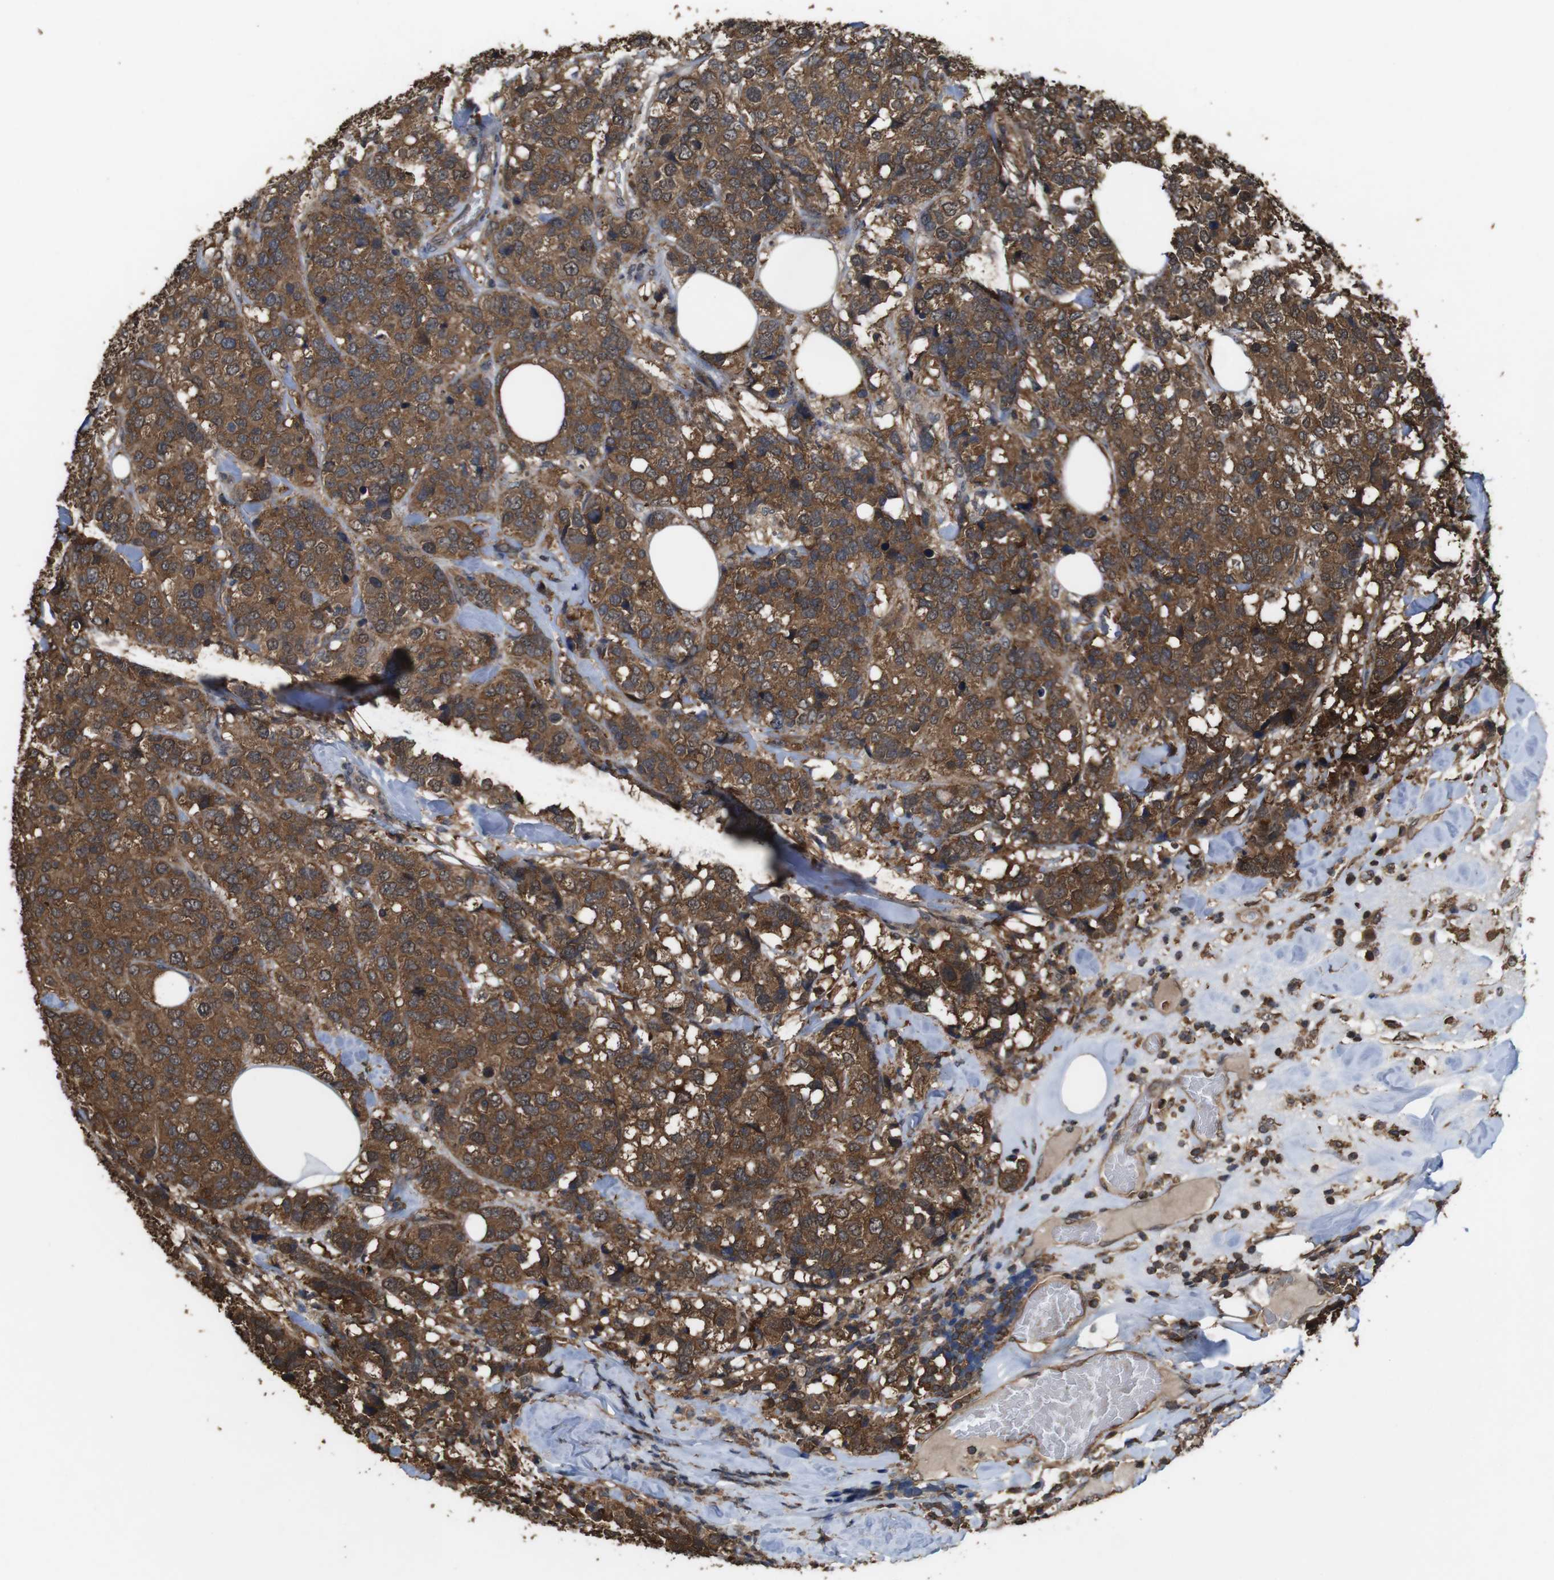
{"staining": {"intensity": "strong", "quantity": ">75%", "location": "cytoplasmic/membranous"}, "tissue": "breast cancer", "cell_type": "Tumor cells", "image_type": "cancer", "snomed": [{"axis": "morphology", "description": "Lobular carcinoma"}, {"axis": "topography", "description": "Breast"}], "caption": "Immunohistochemical staining of breast lobular carcinoma displays strong cytoplasmic/membranous protein staining in approximately >75% of tumor cells.", "gene": "BAG4", "patient": {"sex": "female", "age": 59}}